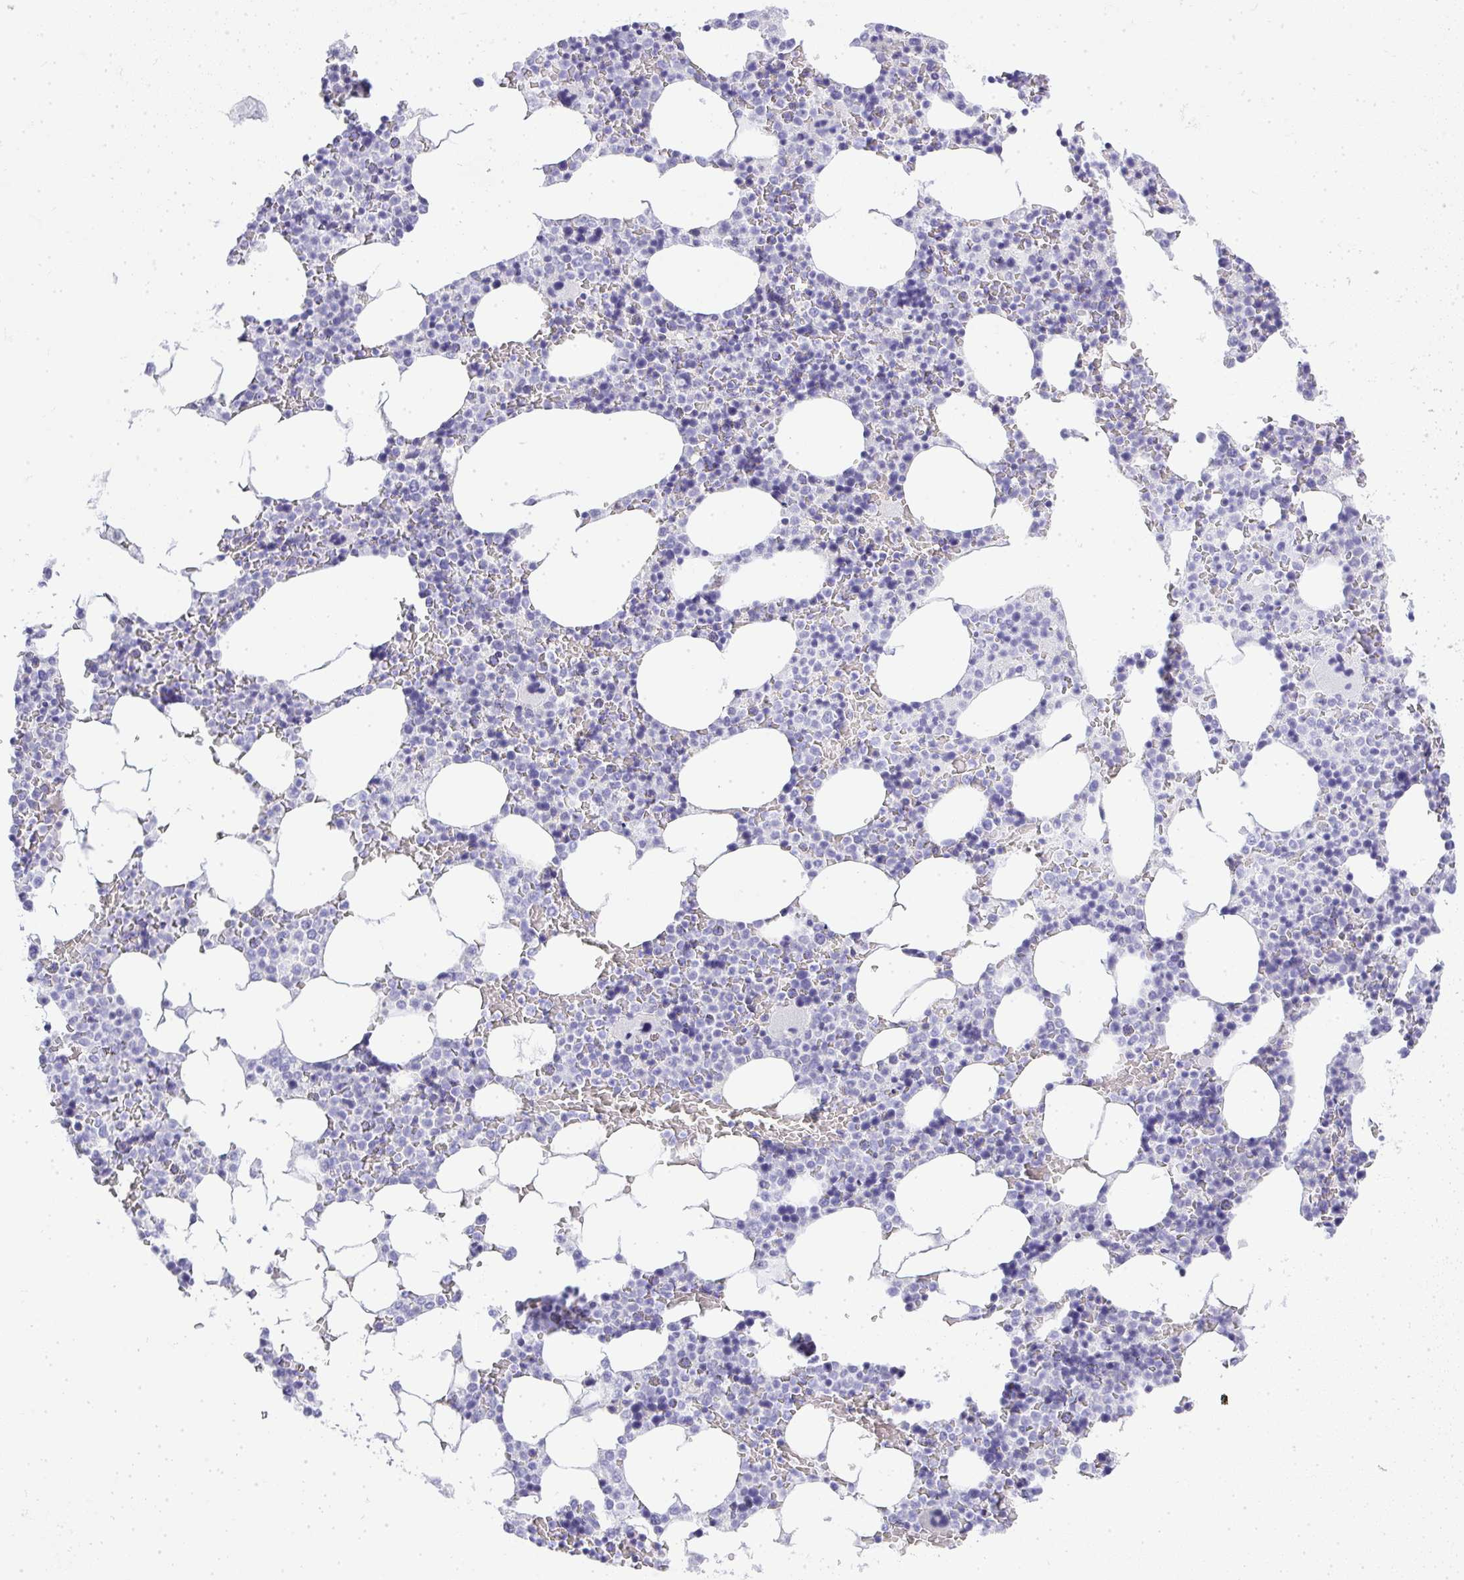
{"staining": {"intensity": "negative", "quantity": "none", "location": "none"}, "tissue": "bone marrow", "cell_type": "Hematopoietic cells", "image_type": "normal", "snomed": [{"axis": "morphology", "description": "Normal tissue, NOS"}, {"axis": "topography", "description": "Bone marrow"}], "caption": "Immunohistochemistry (IHC) histopathology image of unremarkable bone marrow stained for a protein (brown), which exhibits no staining in hematopoietic cells.", "gene": "PLPPR3", "patient": {"sex": "female", "age": 42}}